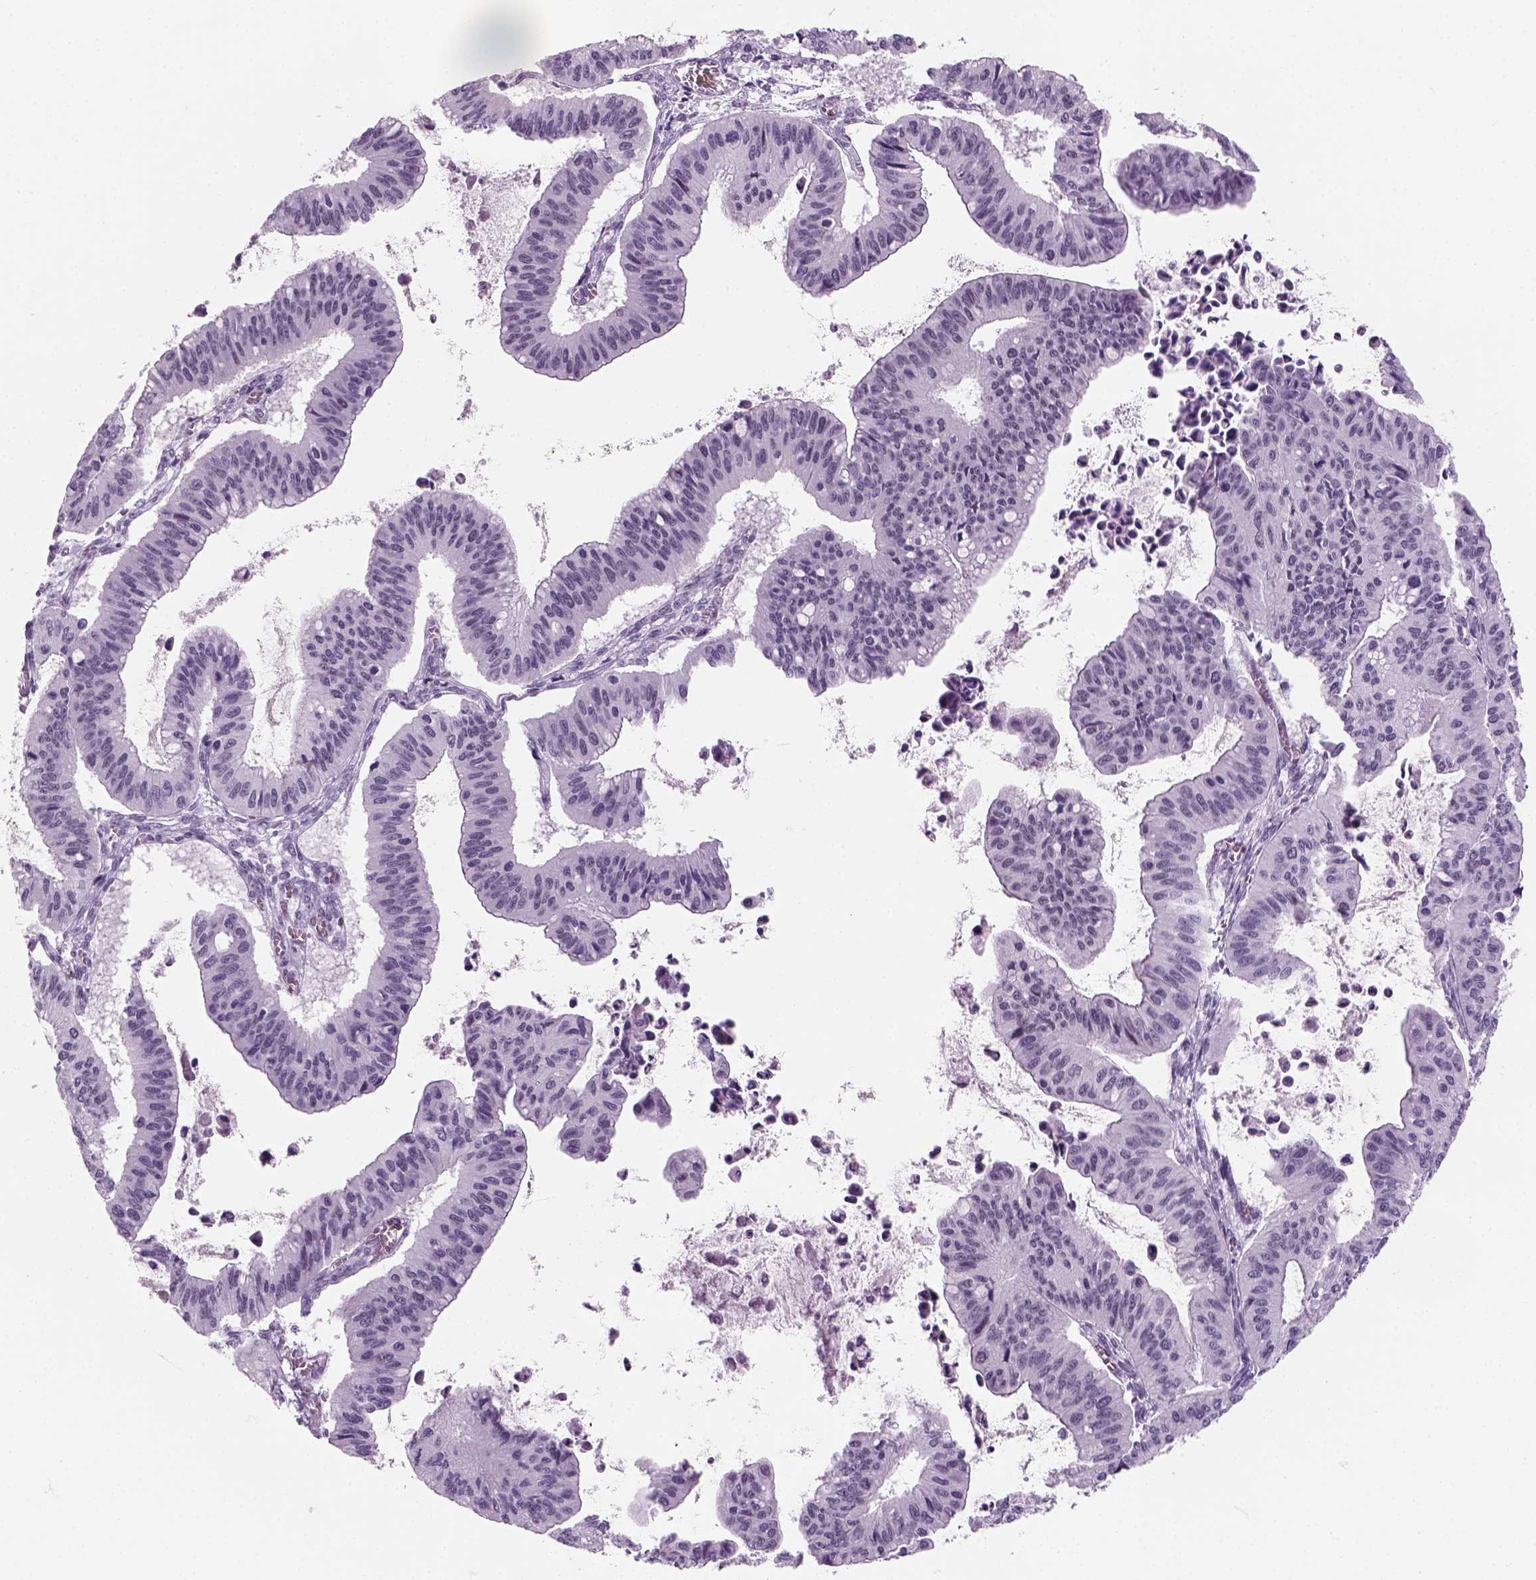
{"staining": {"intensity": "negative", "quantity": "none", "location": "none"}, "tissue": "ovarian cancer", "cell_type": "Tumor cells", "image_type": "cancer", "snomed": [{"axis": "morphology", "description": "Cystadenocarcinoma, mucinous, NOS"}, {"axis": "topography", "description": "Ovary"}], "caption": "An immunohistochemistry photomicrograph of mucinous cystadenocarcinoma (ovarian) is shown. There is no staining in tumor cells of mucinous cystadenocarcinoma (ovarian).", "gene": "ZNF865", "patient": {"sex": "female", "age": 72}}